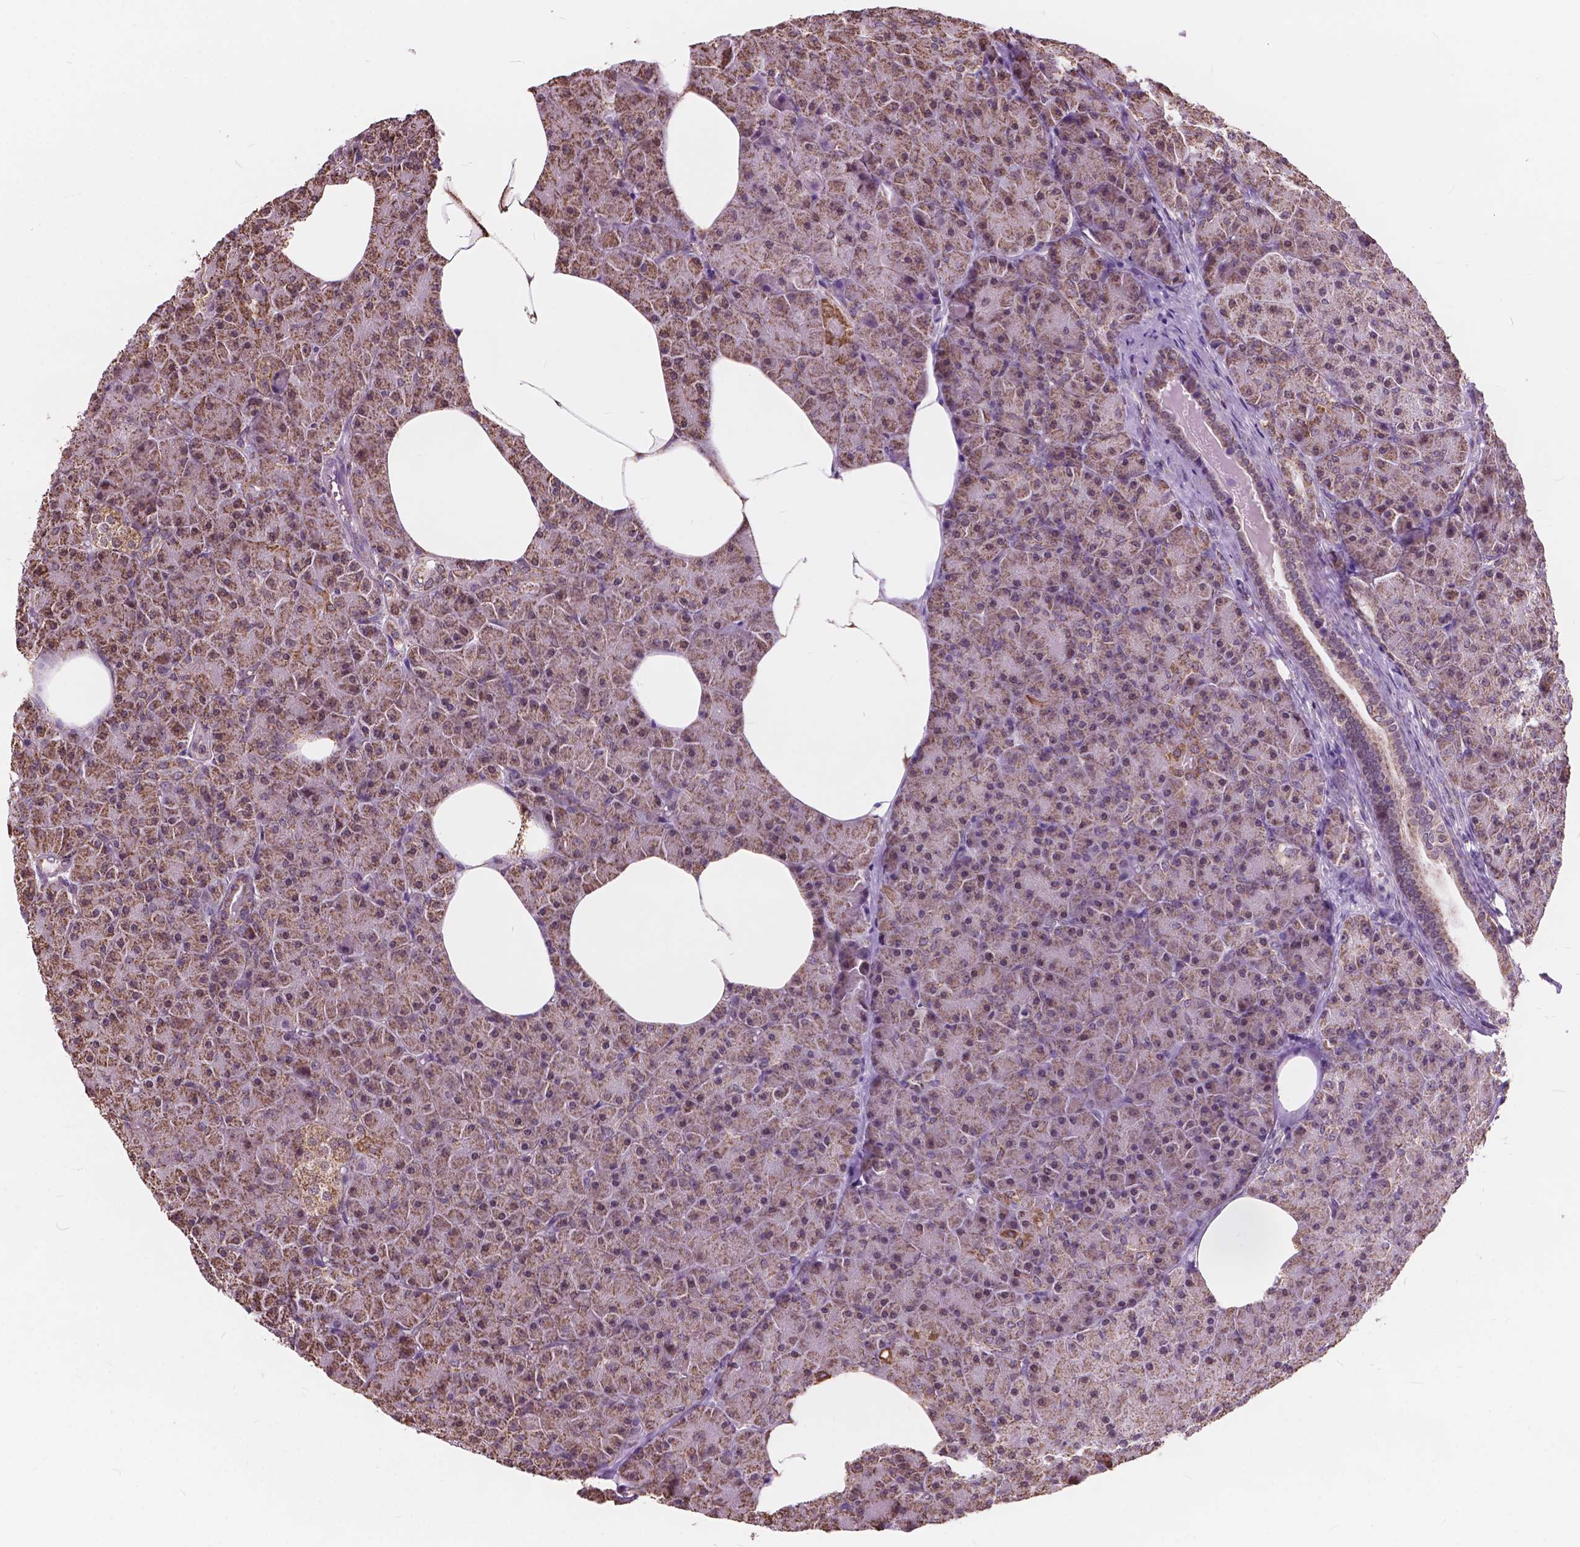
{"staining": {"intensity": "moderate", "quantity": ">75%", "location": "cytoplasmic/membranous,nuclear"}, "tissue": "pancreas", "cell_type": "Exocrine glandular cells", "image_type": "normal", "snomed": [{"axis": "morphology", "description": "Normal tissue, NOS"}, {"axis": "topography", "description": "Pancreas"}], "caption": "A medium amount of moderate cytoplasmic/membranous,nuclear positivity is seen in approximately >75% of exocrine glandular cells in benign pancreas.", "gene": "SCOC", "patient": {"sex": "female", "age": 45}}